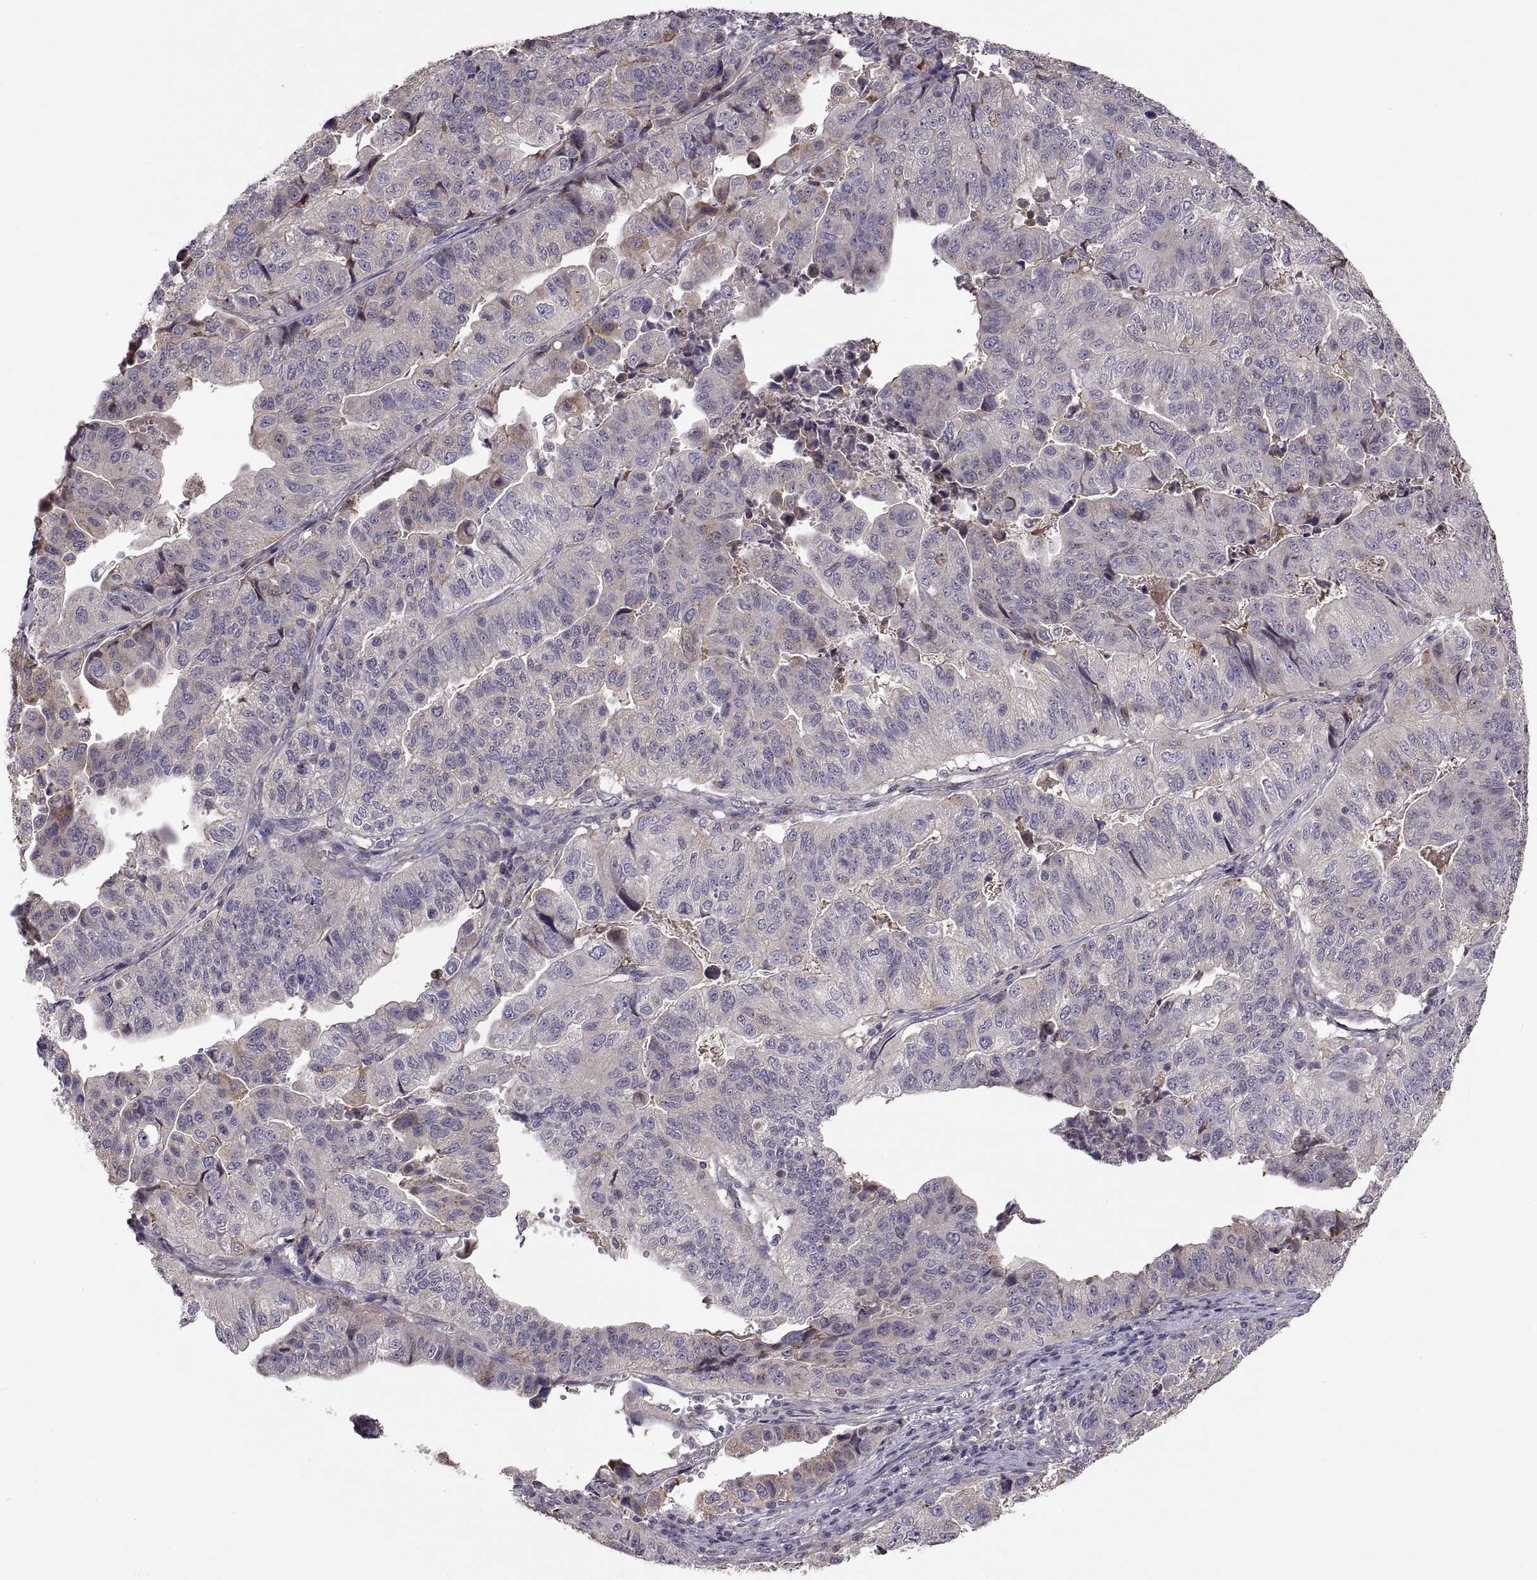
{"staining": {"intensity": "negative", "quantity": "none", "location": "none"}, "tissue": "stomach cancer", "cell_type": "Tumor cells", "image_type": "cancer", "snomed": [{"axis": "morphology", "description": "Adenocarcinoma, NOS"}, {"axis": "topography", "description": "Stomach, upper"}], "caption": "The micrograph shows no significant staining in tumor cells of stomach cancer.", "gene": "NMNAT2", "patient": {"sex": "female", "age": 67}}